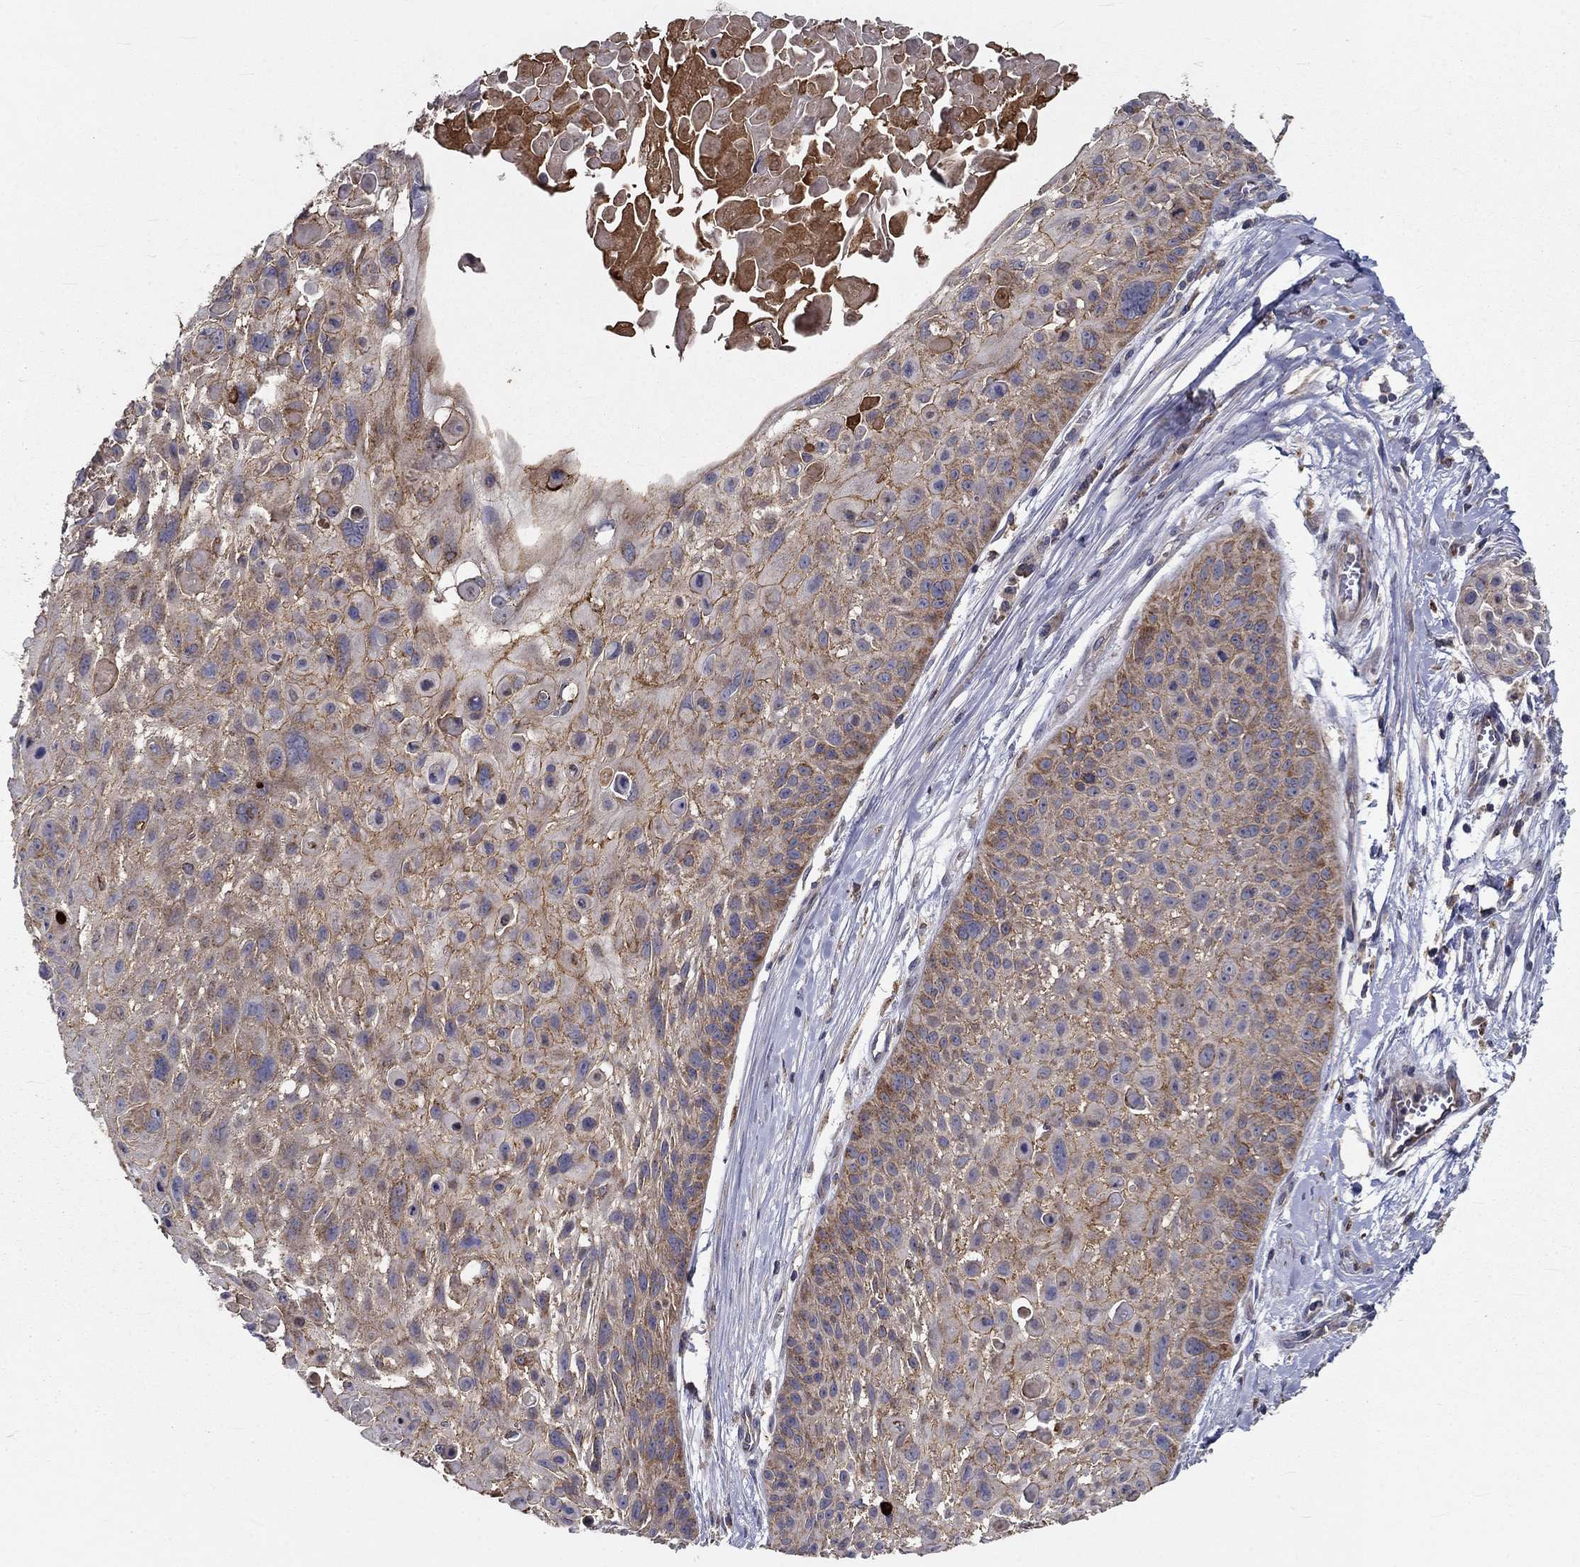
{"staining": {"intensity": "moderate", "quantity": "25%-75%", "location": "cytoplasmic/membranous"}, "tissue": "skin cancer", "cell_type": "Tumor cells", "image_type": "cancer", "snomed": [{"axis": "morphology", "description": "Squamous cell carcinoma, NOS"}, {"axis": "topography", "description": "Skin"}, {"axis": "topography", "description": "Anal"}], "caption": "Skin cancer stained for a protein (brown) displays moderate cytoplasmic/membranous positive expression in about 25%-75% of tumor cells.", "gene": "ALDH4A1", "patient": {"sex": "female", "age": 75}}